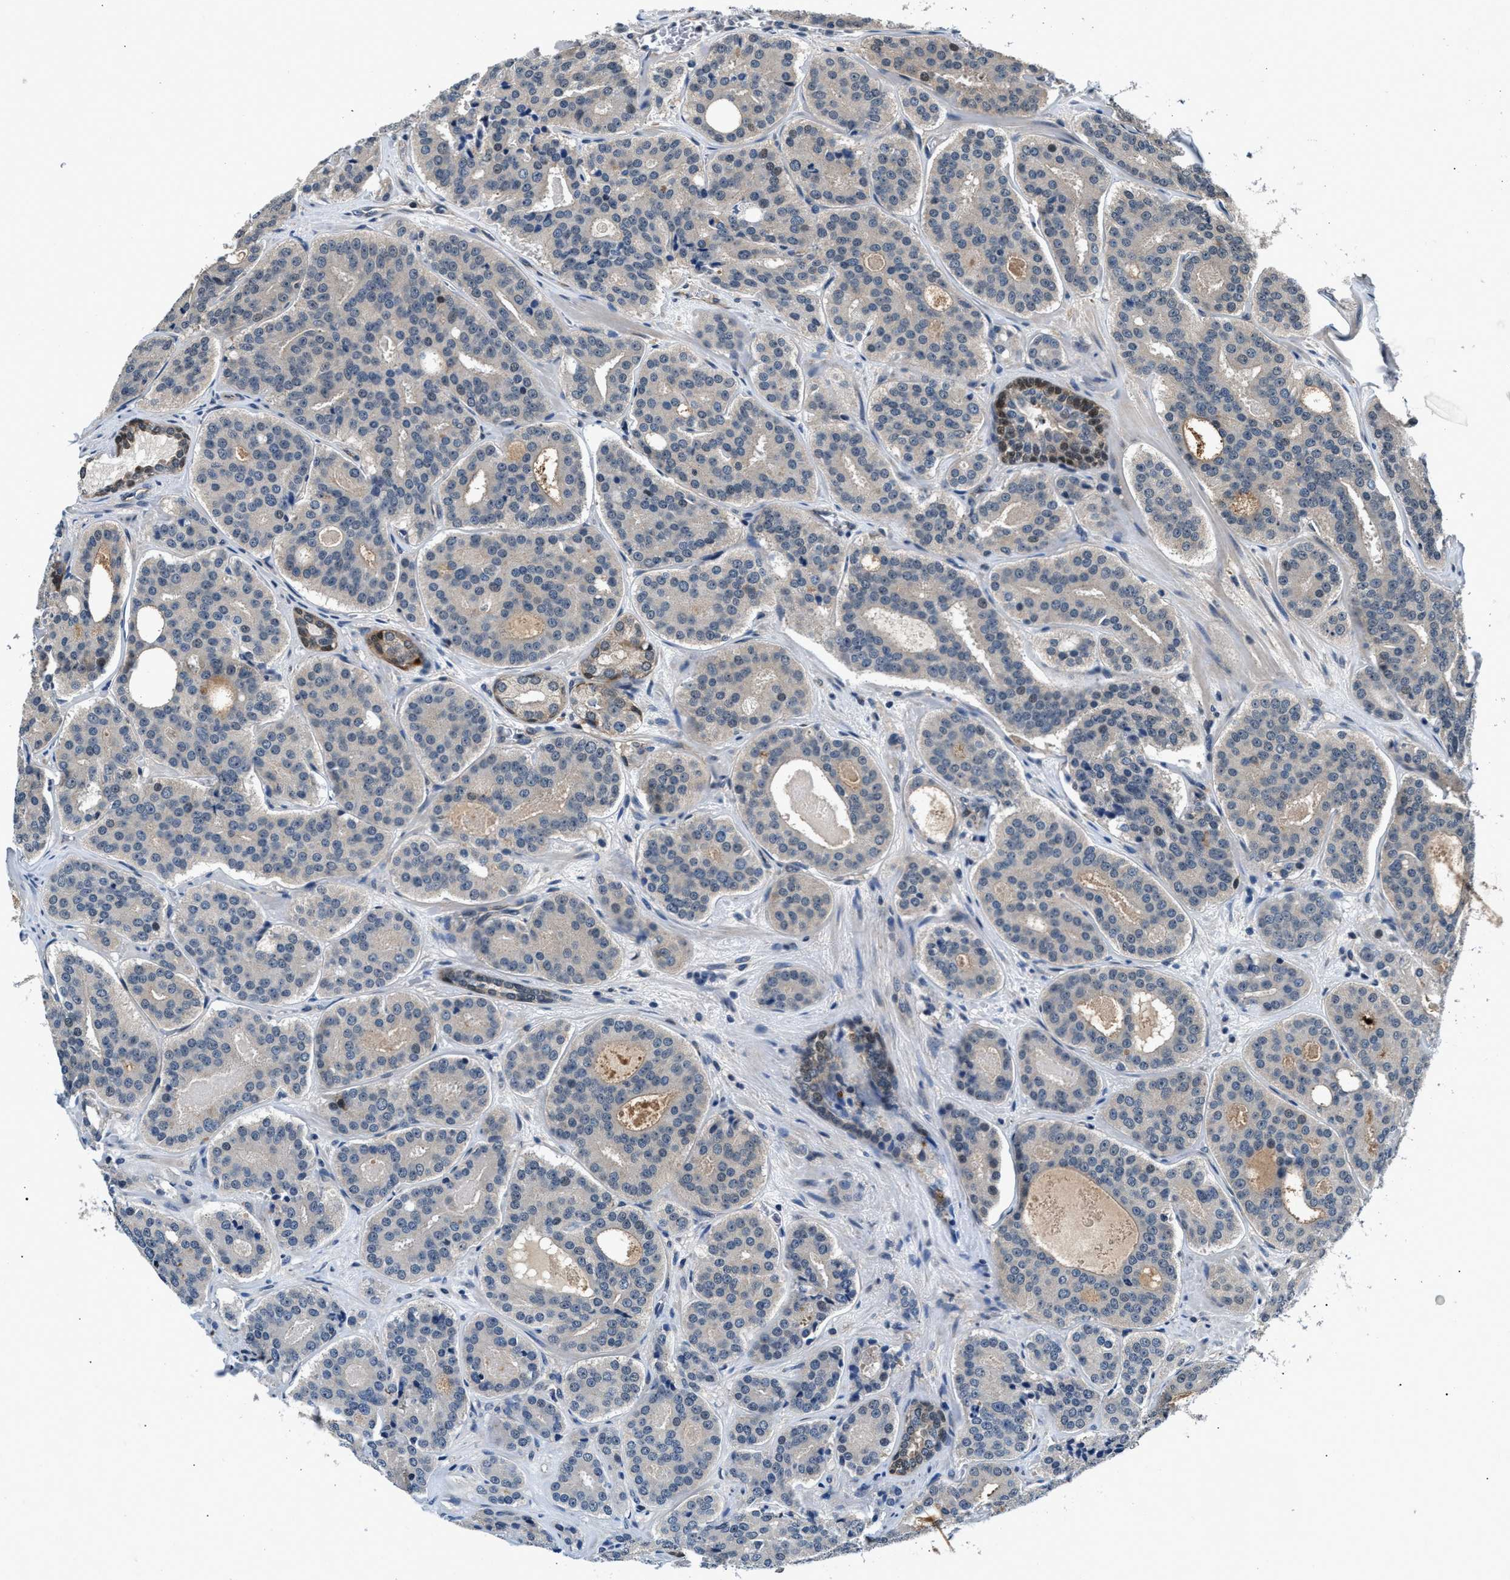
{"staining": {"intensity": "weak", "quantity": "<25%", "location": "cytoplasmic/membranous"}, "tissue": "prostate cancer", "cell_type": "Tumor cells", "image_type": "cancer", "snomed": [{"axis": "morphology", "description": "Adenocarcinoma, High grade"}, {"axis": "topography", "description": "Prostate"}], "caption": "Tumor cells are negative for protein expression in human prostate adenocarcinoma (high-grade).", "gene": "RBM33", "patient": {"sex": "male", "age": 60}}